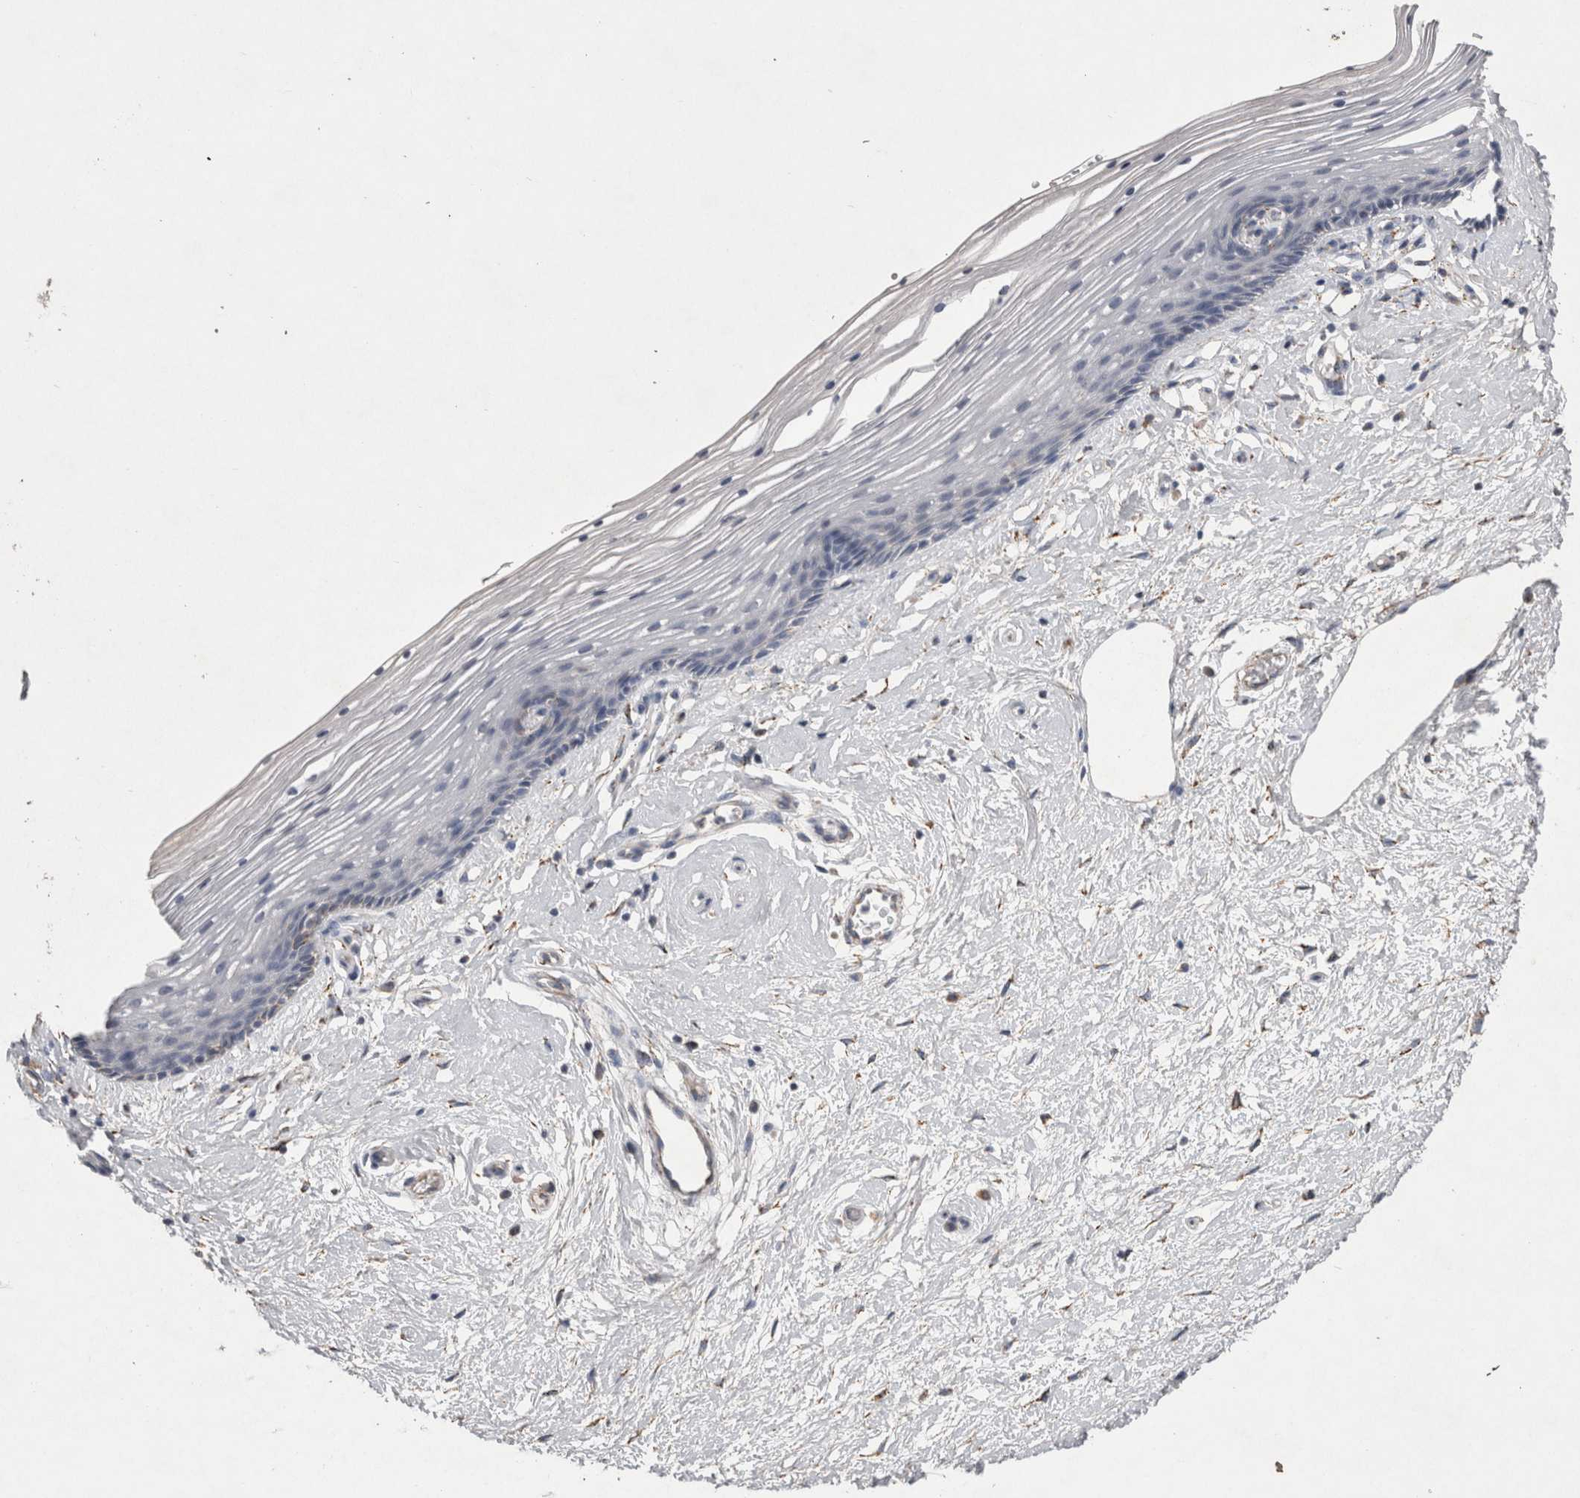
{"staining": {"intensity": "negative", "quantity": "none", "location": "none"}, "tissue": "vagina", "cell_type": "Squamous epithelial cells", "image_type": "normal", "snomed": [{"axis": "morphology", "description": "Normal tissue, NOS"}, {"axis": "topography", "description": "Vagina"}], "caption": "High magnification brightfield microscopy of benign vagina stained with DAB (3,3'-diaminobenzidine) (brown) and counterstained with hematoxylin (blue): squamous epithelial cells show no significant staining. (Brightfield microscopy of DAB immunohistochemistry at high magnification).", "gene": "DKK3", "patient": {"sex": "female", "age": 46}}